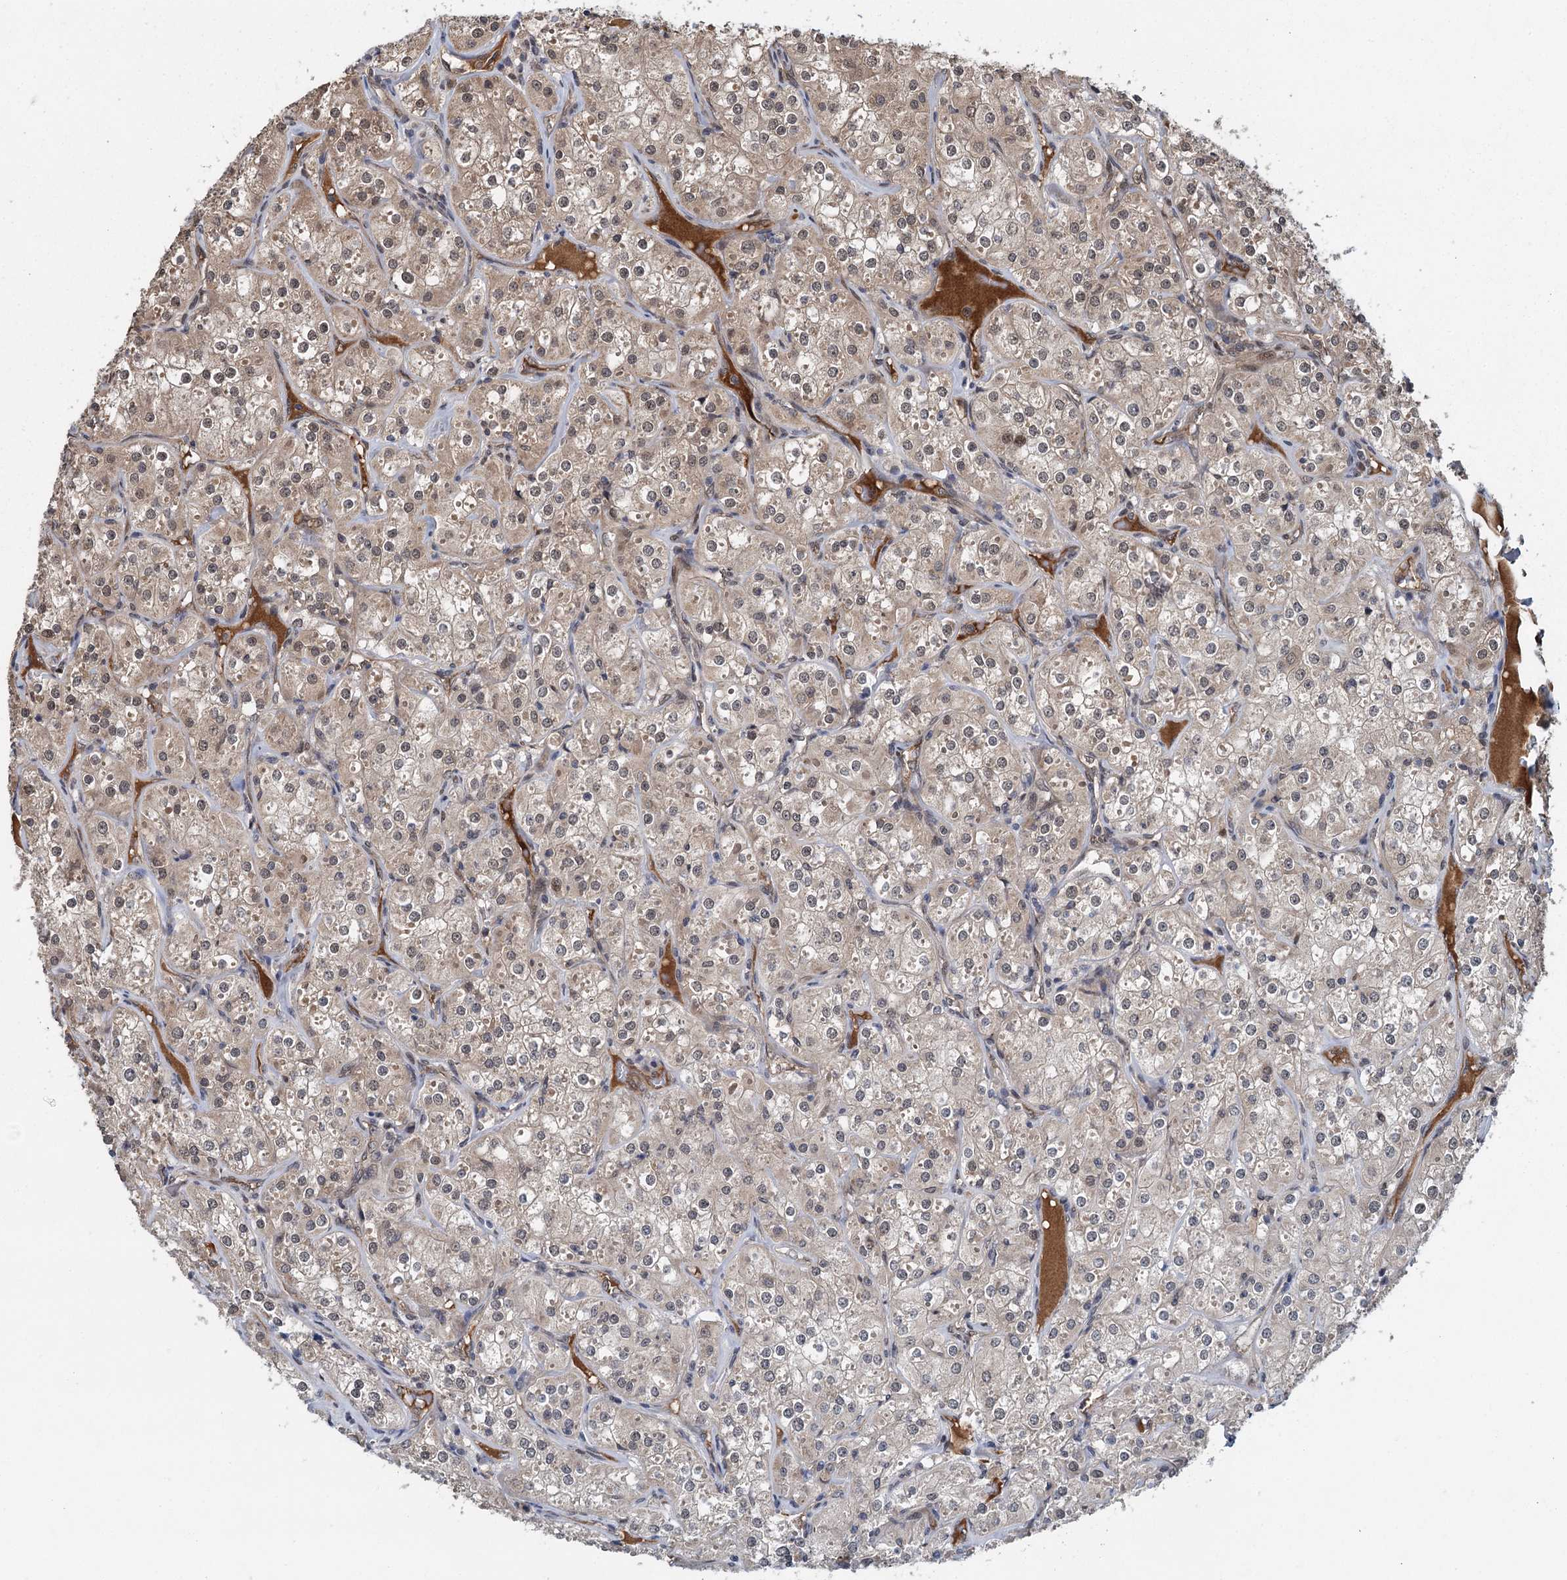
{"staining": {"intensity": "weak", "quantity": "25%-75%", "location": "cytoplasmic/membranous,nuclear"}, "tissue": "renal cancer", "cell_type": "Tumor cells", "image_type": "cancer", "snomed": [{"axis": "morphology", "description": "Adenocarcinoma, NOS"}, {"axis": "topography", "description": "Kidney"}], "caption": "Renal cancer (adenocarcinoma) stained with DAB immunohistochemistry shows low levels of weak cytoplasmic/membranous and nuclear positivity in approximately 25%-75% of tumor cells.", "gene": "MYG1", "patient": {"sex": "male", "age": 77}}